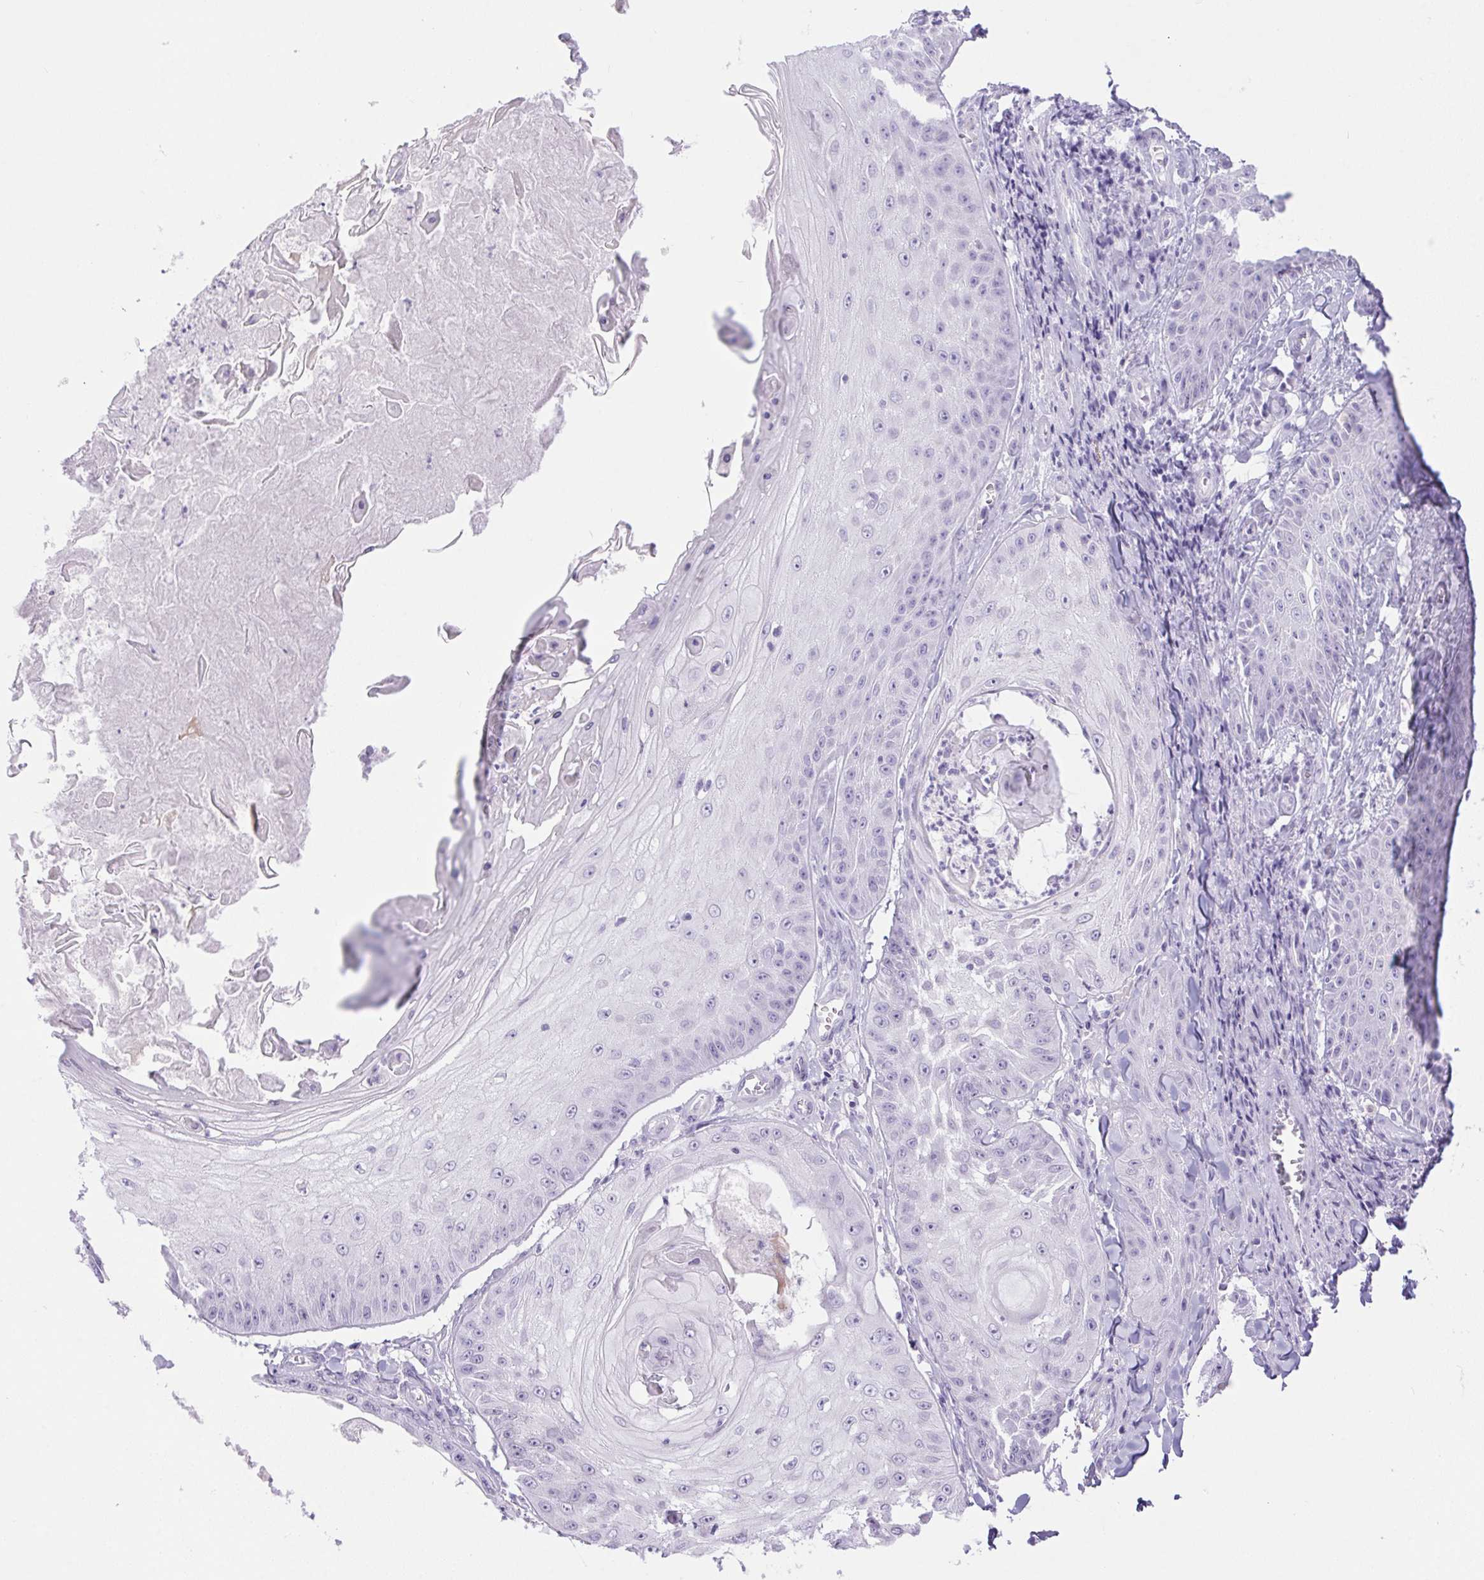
{"staining": {"intensity": "negative", "quantity": "none", "location": "none"}, "tissue": "skin cancer", "cell_type": "Tumor cells", "image_type": "cancer", "snomed": [{"axis": "morphology", "description": "Squamous cell carcinoma, NOS"}, {"axis": "topography", "description": "Skin"}], "caption": "Skin cancer was stained to show a protein in brown. There is no significant staining in tumor cells.", "gene": "ERP27", "patient": {"sex": "male", "age": 70}}